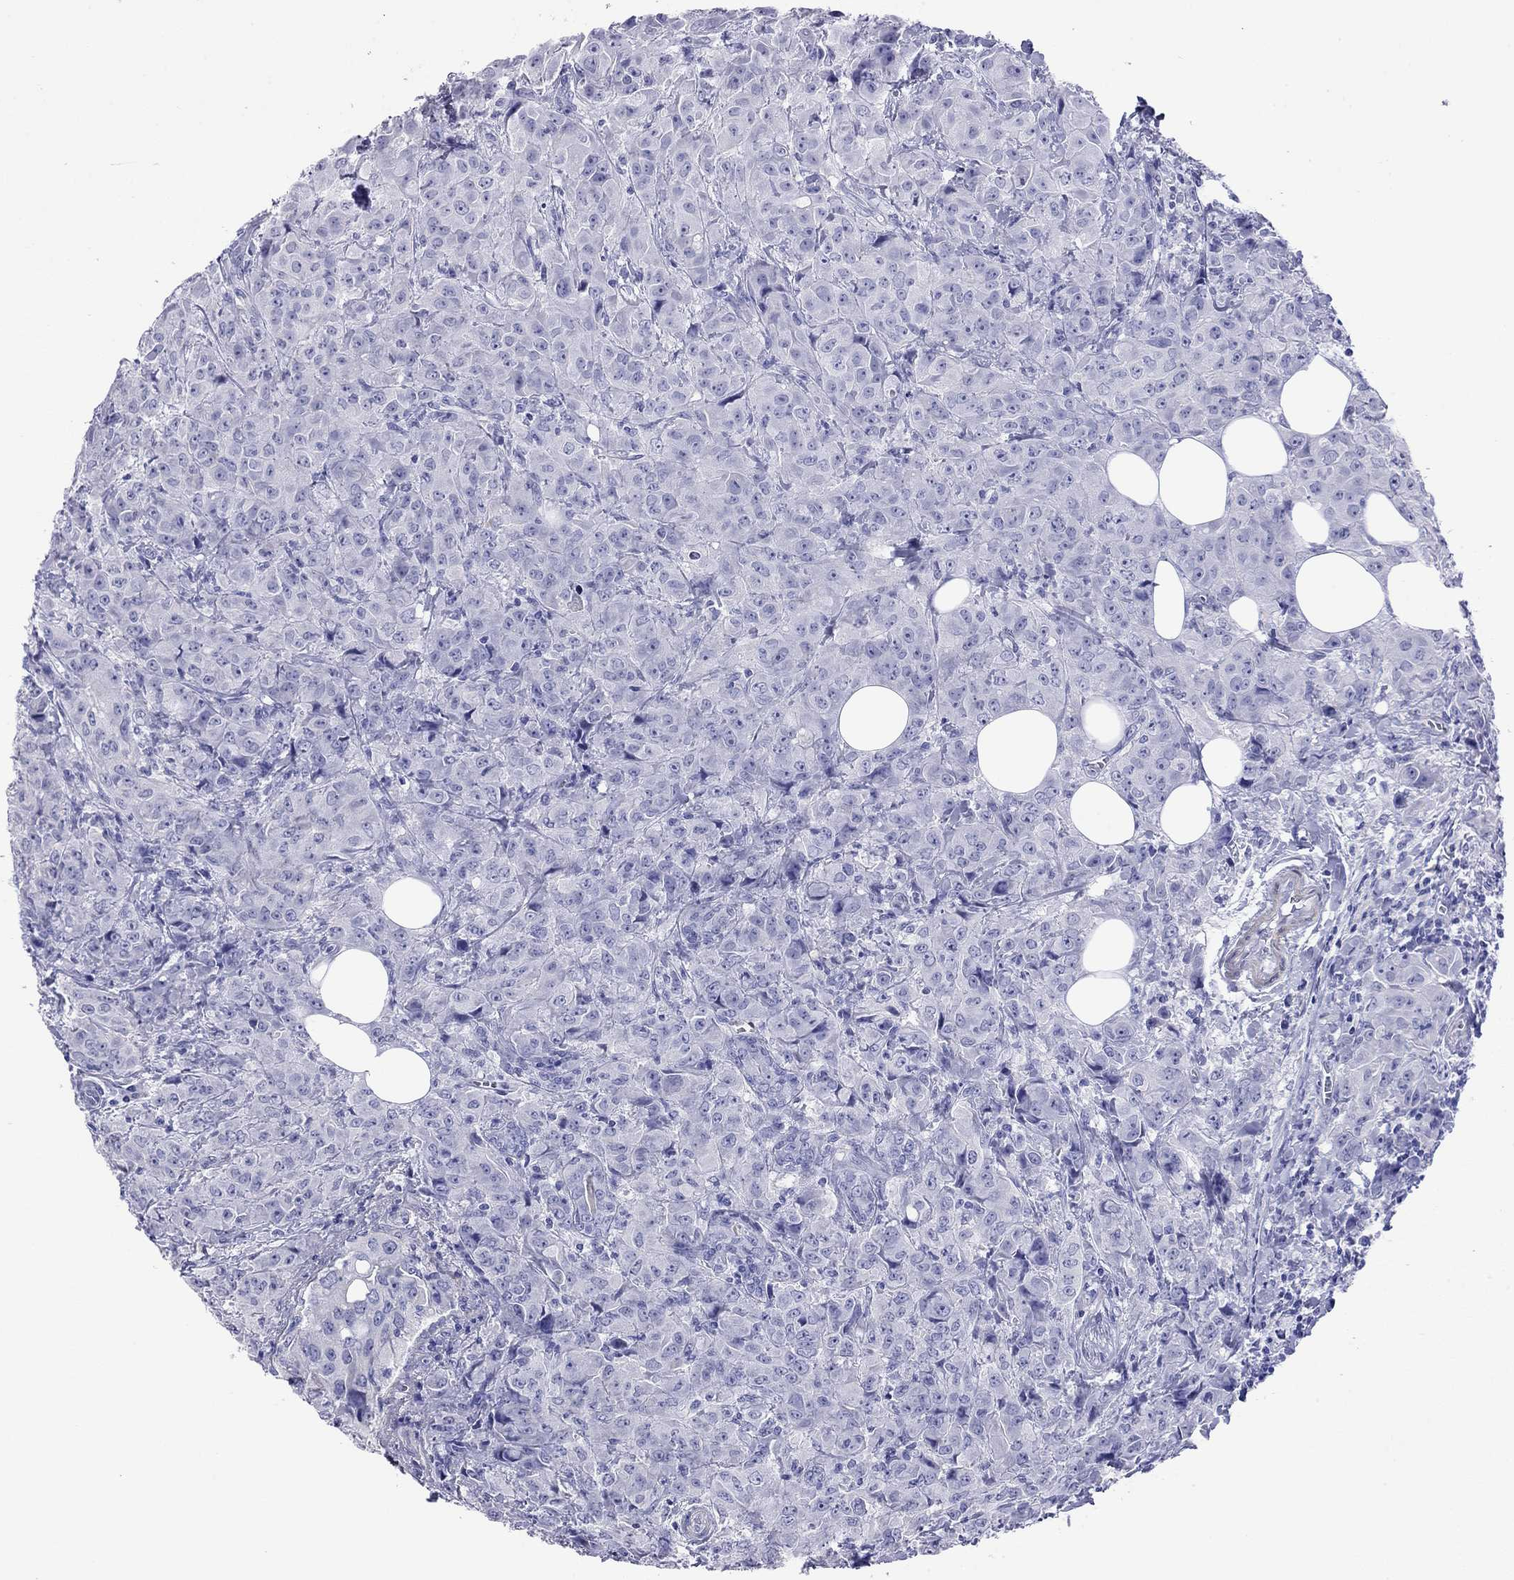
{"staining": {"intensity": "negative", "quantity": "none", "location": "none"}, "tissue": "breast cancer", "cell_type": "Tumor cells", "image_type": "cancer", "snomed": [{"axis": "morphology", "description": "Duct carcinoma"}, {"axis": "topography", "description": "Breast"}], "caption": "Immunohistochemistry (IHC) image of neoplastic tissue: human infiltrating ductal carcinoma (breast) stained with DAB (3,3'-diaminobenzidine) displays no significant protein positivity in tumor cells. (DAB immunohistochemistry with hematoxylin counter stain).", "gene": "KIAA2012", "patient": {"sex": "female", "age": 43}}